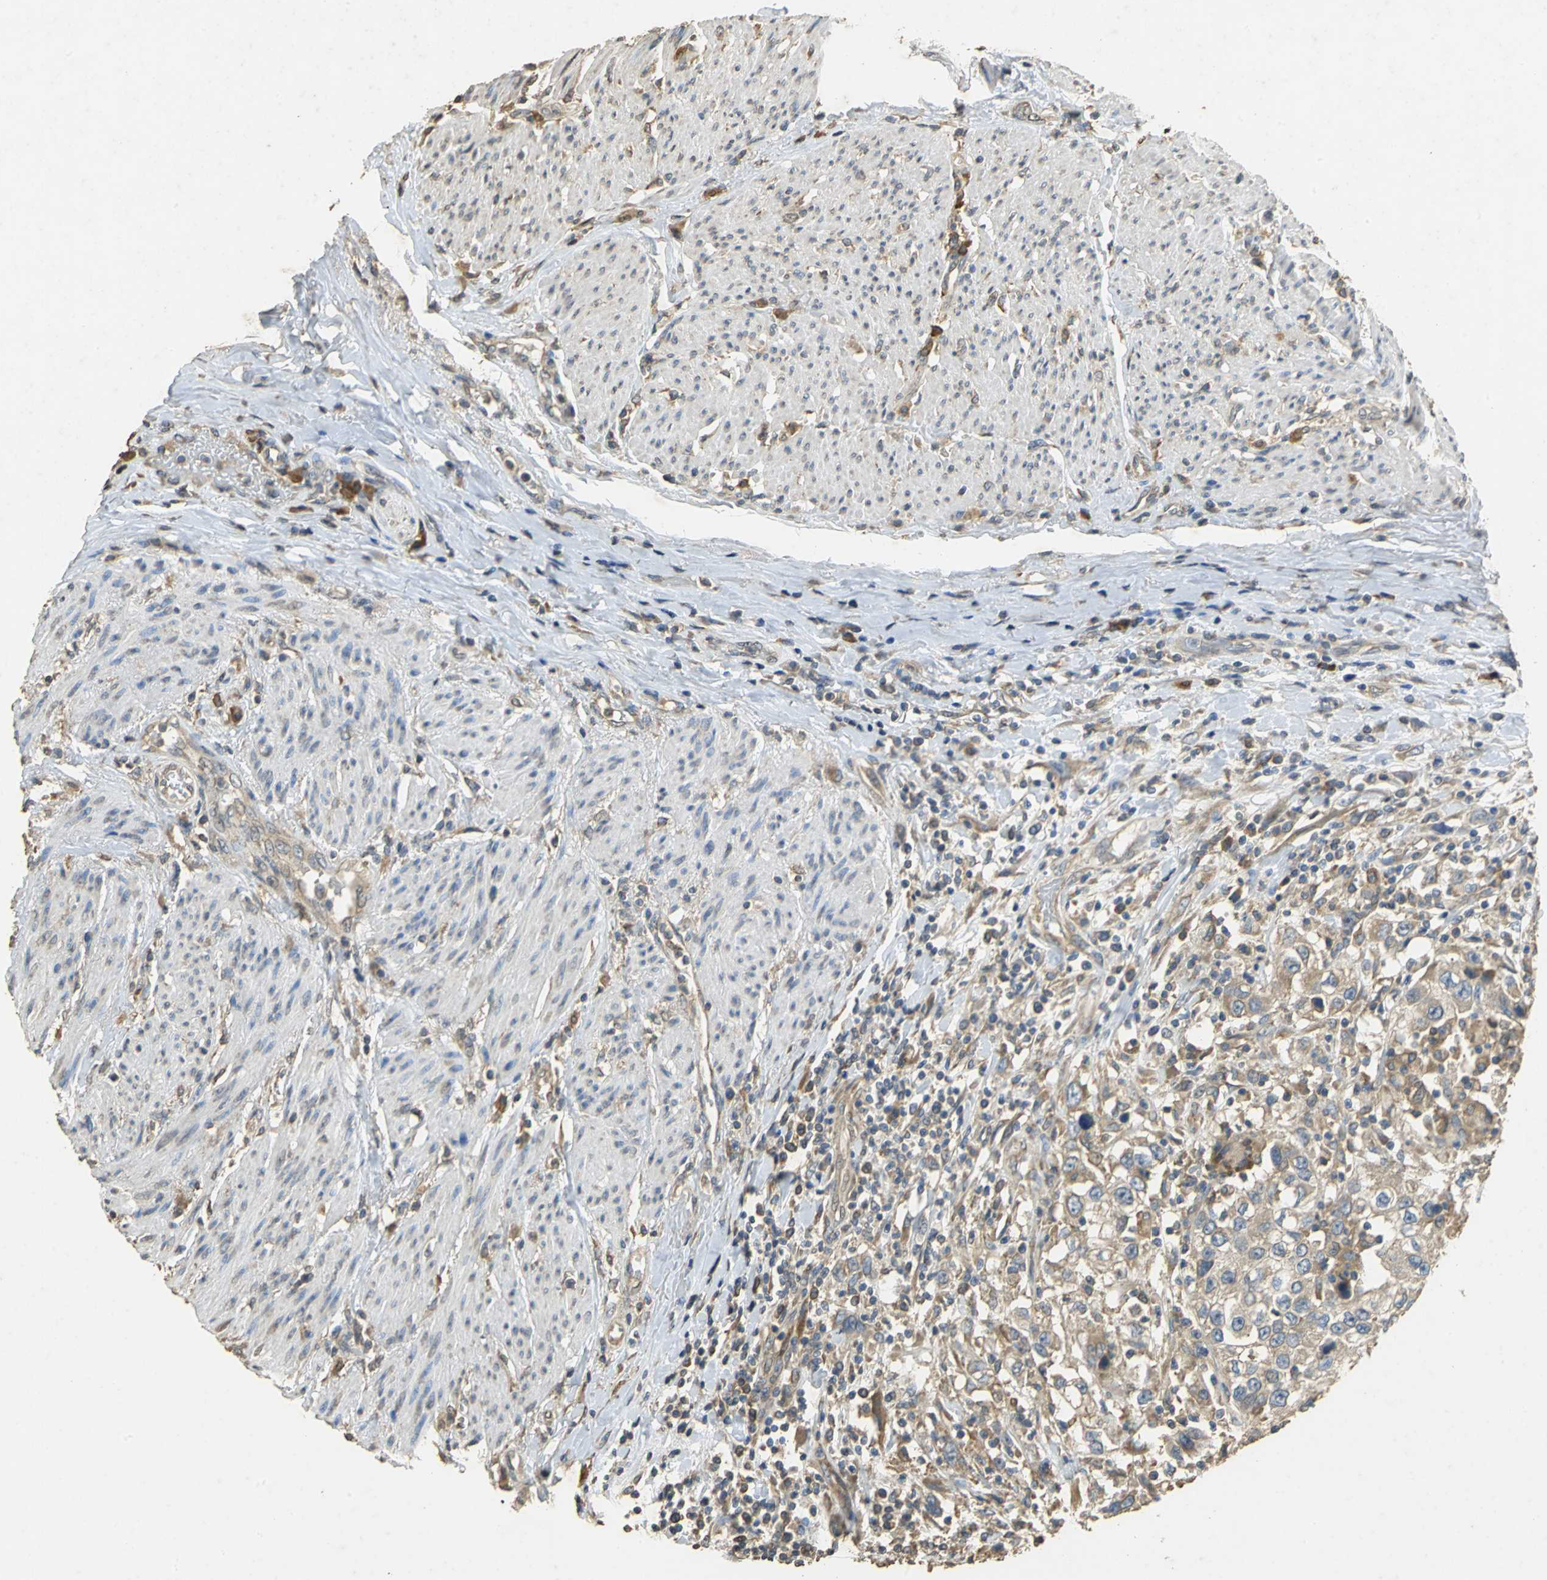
{"staining": {"intensity": "moderate", "quantity": ">75%", "location": "cytoplasmic/membranous"}, "tissue": "urothelial cancer", "cell_type": "Tumor cells", "image_type": "cancer", "snomed": [{"axis": "morphology", "description": "Urothelial carcinoma, High grade"}, {"axis": "topography", "description": "Urinary bladder"}], "caption": "Immunohistochemical staining of human urothelial cancer shows medium levels of moderate cytoplasmic/membranous staining in approximately >75% of tumor cells. The protein is shown in brown color, while the nuclei are stained blue.", "gene": "ACSL4", "patient": {"sex": "female", "age": 80}}